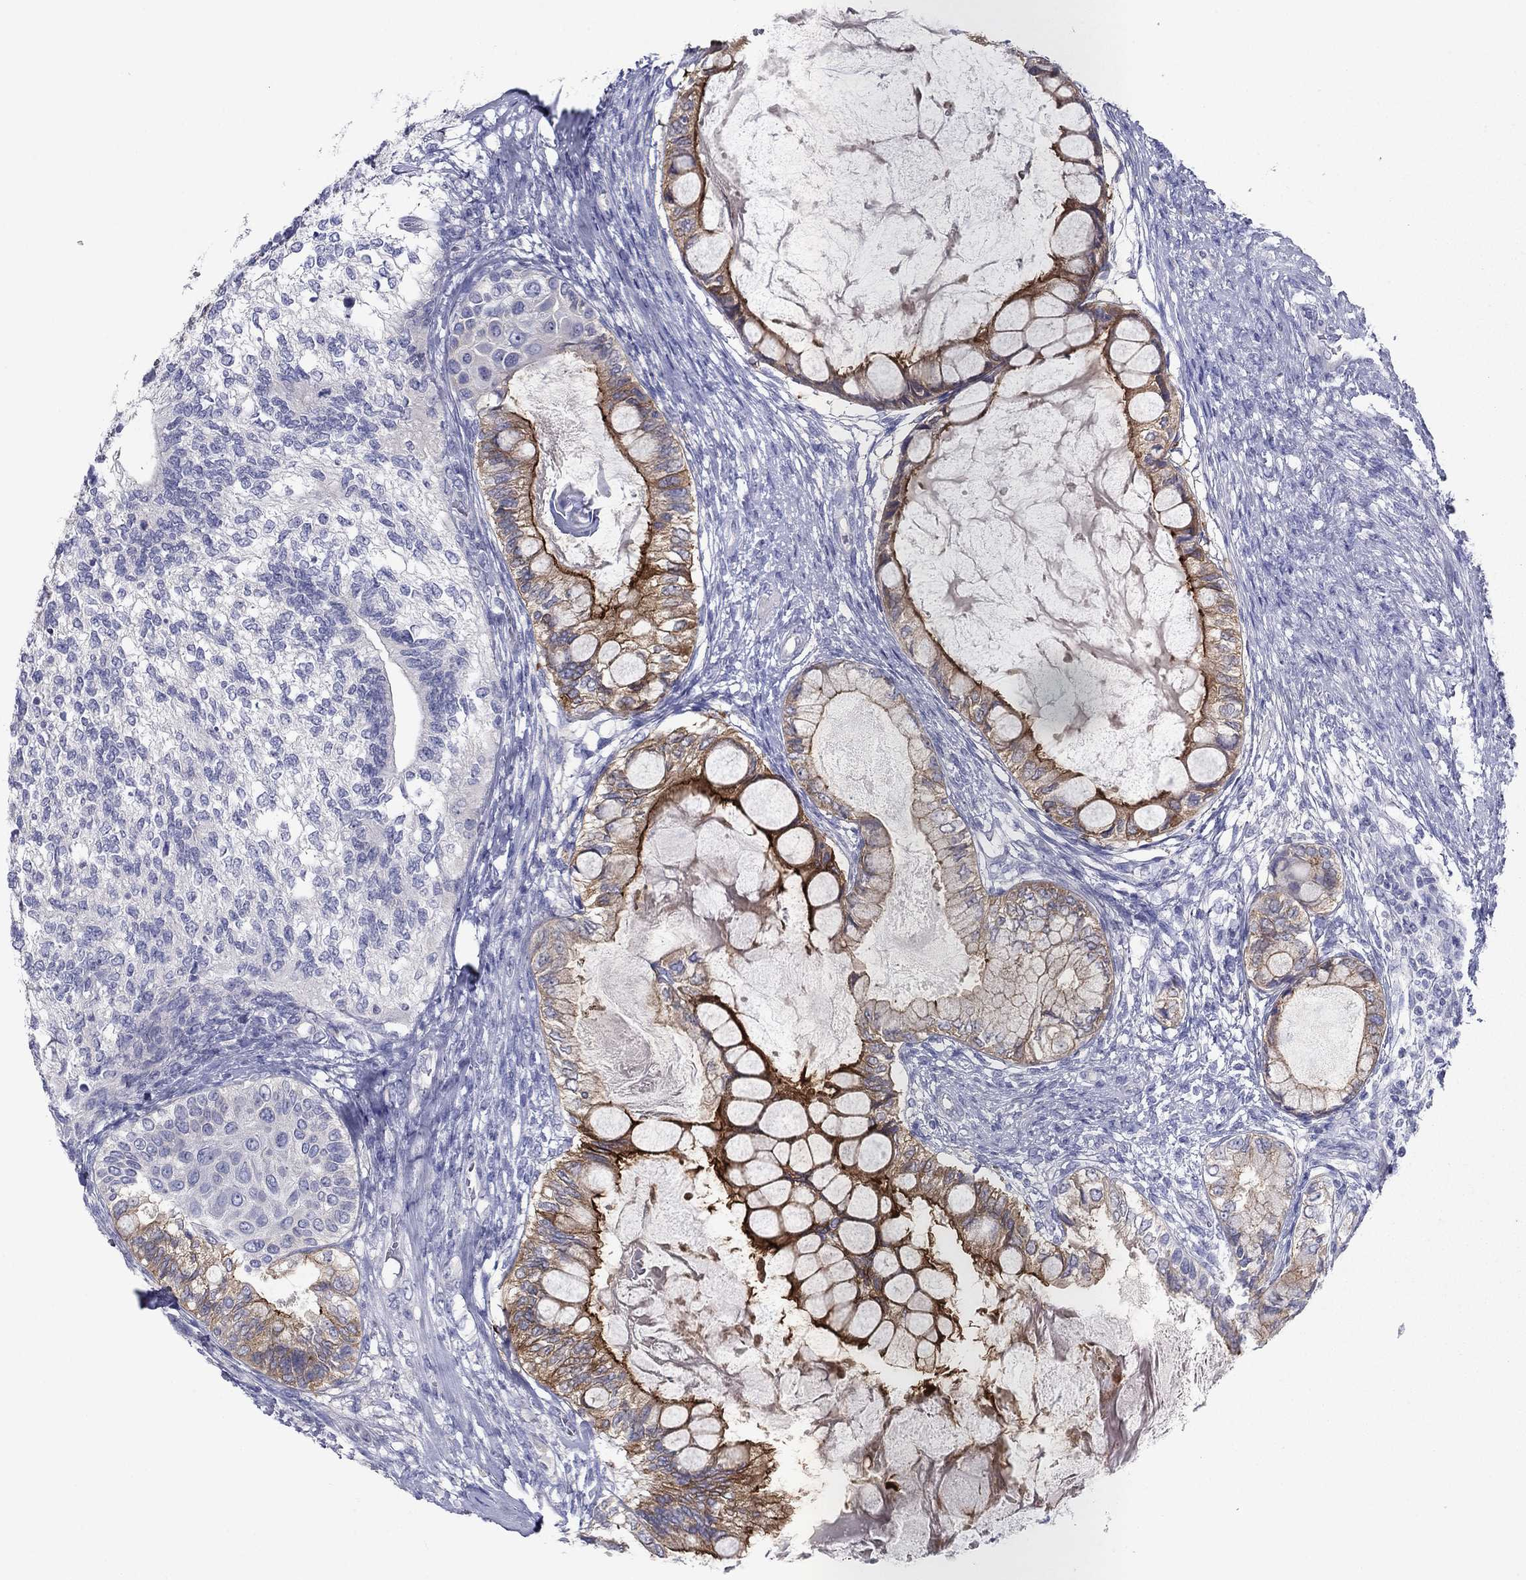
{"staining": {"intensity": "strong", "quantity": "<25%", "location": "cytoplasmic/membranous"}, "tissue": "testis cancer", "cell_type": "Tumor cells", "image_type": "cancer", "snomed": [{"axis": "morphology", "description": "Seminoma, NOS"}, {"axis": "morphology", "description": "Carcinoma, Embryonal, NOS"}, {"axis": "topography", "description": "Testis"}], "caption": "The immunohistochemical stain highlights strong cytoplasmic/membranous positivity in tumor cells of embryonal carcinoma (testis) tissue.", "gene": "PLS1", "patient": {"sex": "male", "age": 41}}